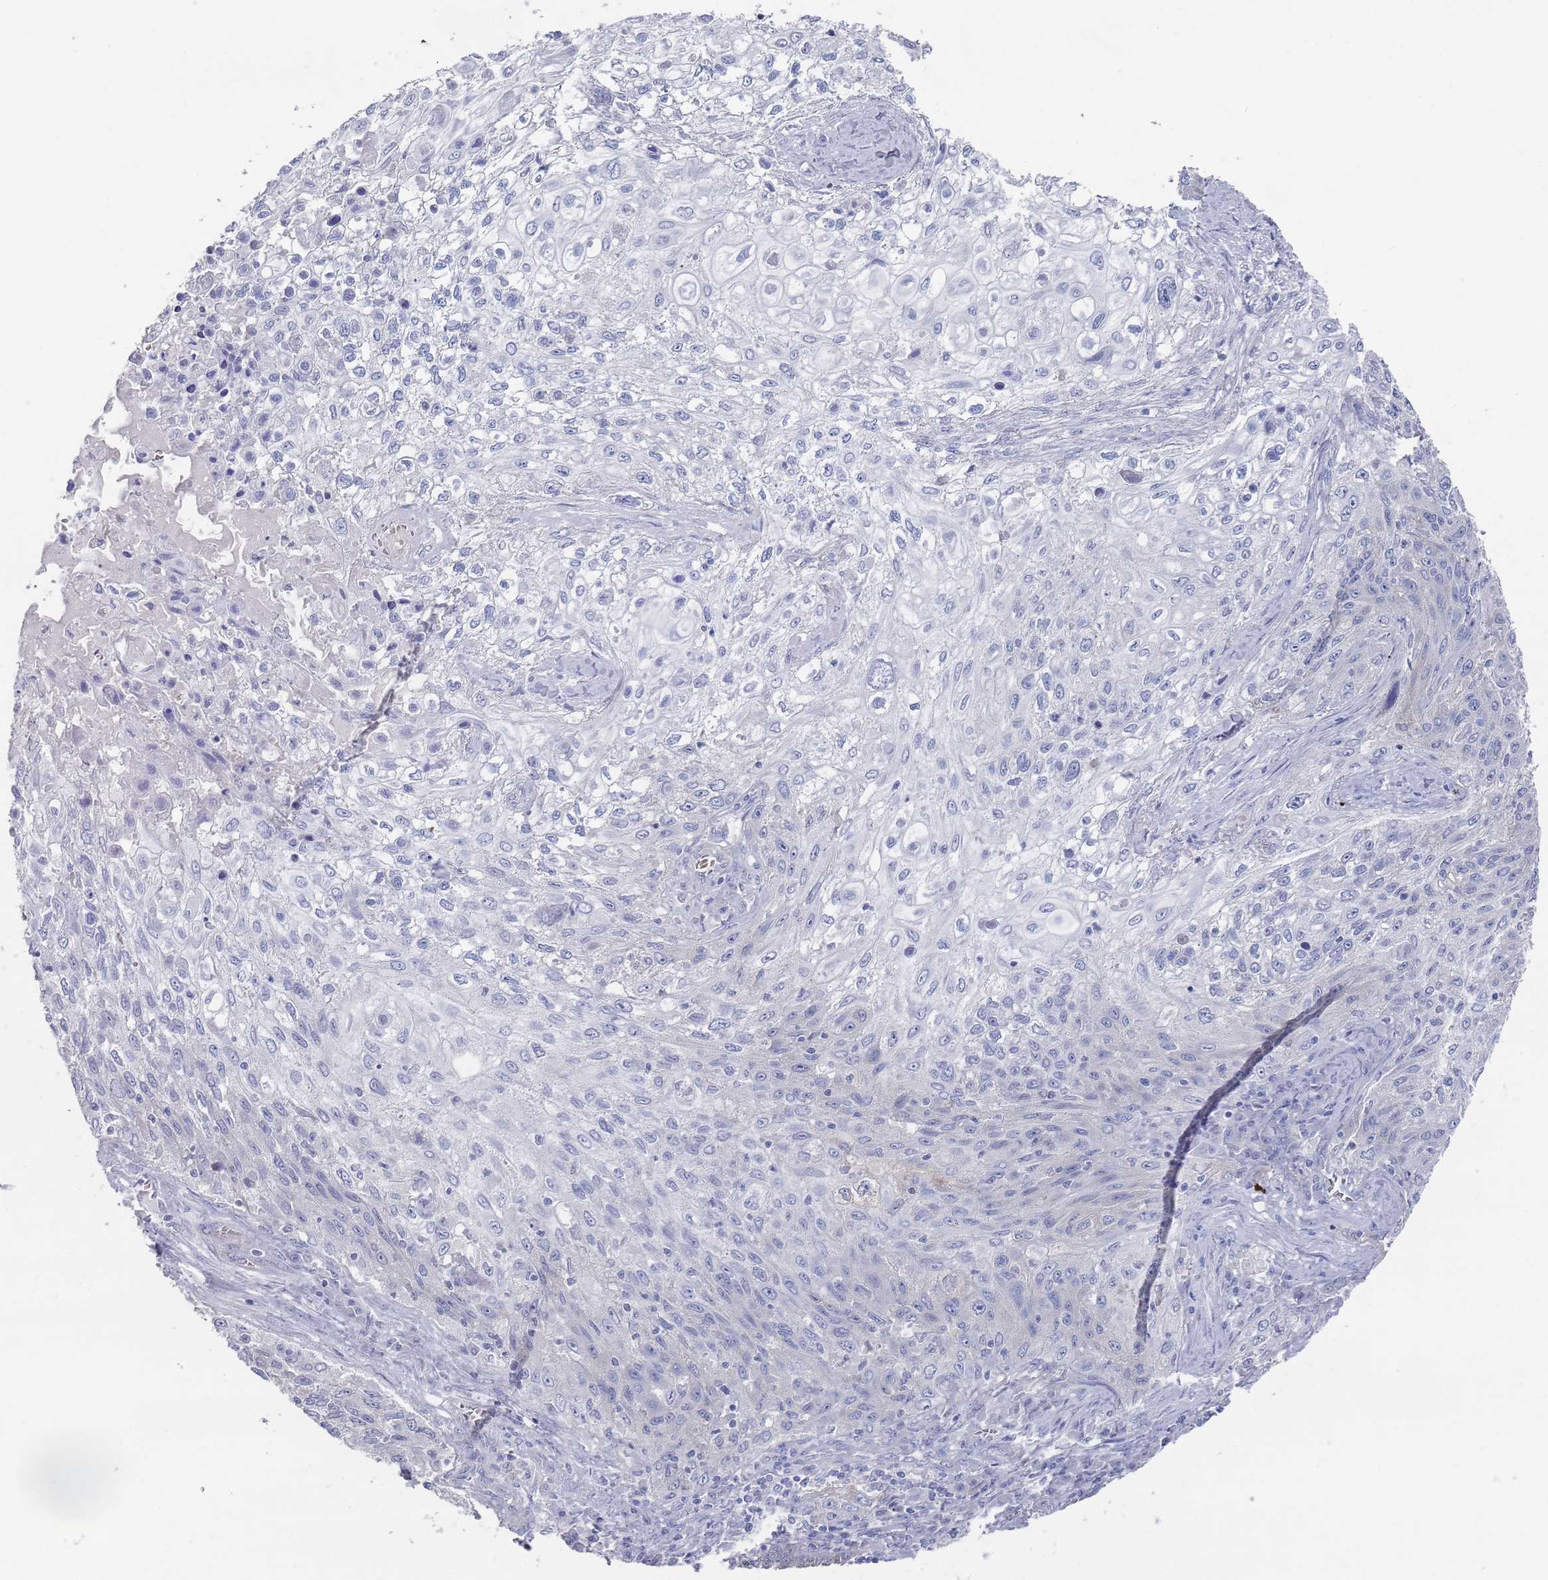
{"staining": {"intensity": "negative", "quantity": "none", "location": "none"}, "tissue": "lung cancer", "cell_type": "Tumor cells", "image_type": "cancer", "snomed": [{"axis": "morphology", "description": "Squamous cell carcinoma, NOS"}, {"axis": "topography", "description": "Lung"}], "caption": "High power microscopy histopathology image of an IHC micrograph of squamous cell carcinoma (lung), revealing no significant positivity in tumor cells.", "gene": "TMCO3", "patient": {"sex": "female", "age": 69}}